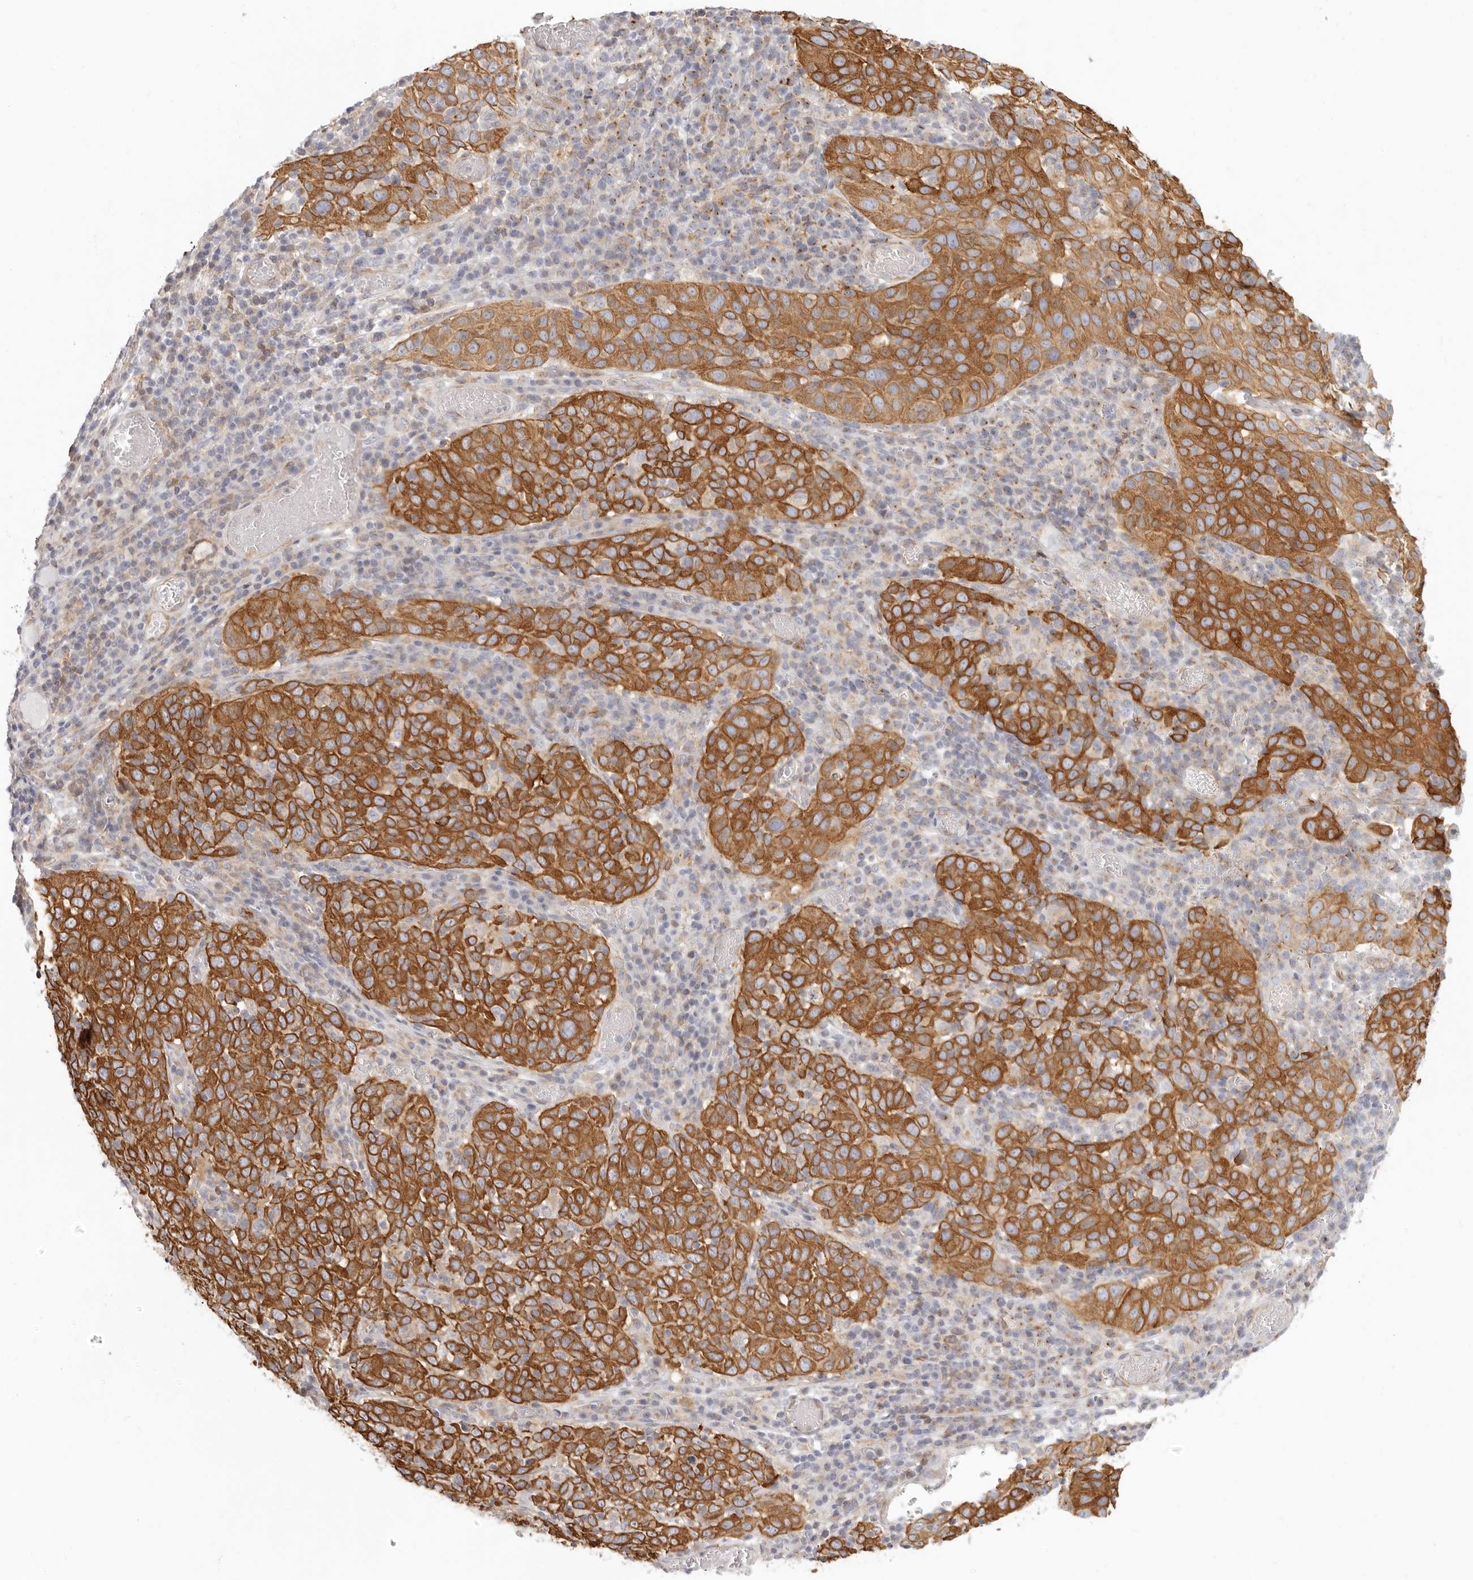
{"staining": {"intensity": "moderate", "quantity": ">75%", "location": "cytoplasmic/membranous"}, "tissue": "cervical cancer", "cell_type": "Tumor cells", "image_type": "cancer", "snomed": [{"axis": "morphology", "description": "Squamous cell carcinoma, NOS"}, {"axis": "topography", "description": "Cervix"}], "caption": "Cervical cancer (squamous cell carcinoma) stained with a brown dye reveals moderate cytoplasmic/membranous positive expression in approximately >75% of tumor cells.", "gene": "NIBAN1", "patient": {"sex": "female", "age": 46}}